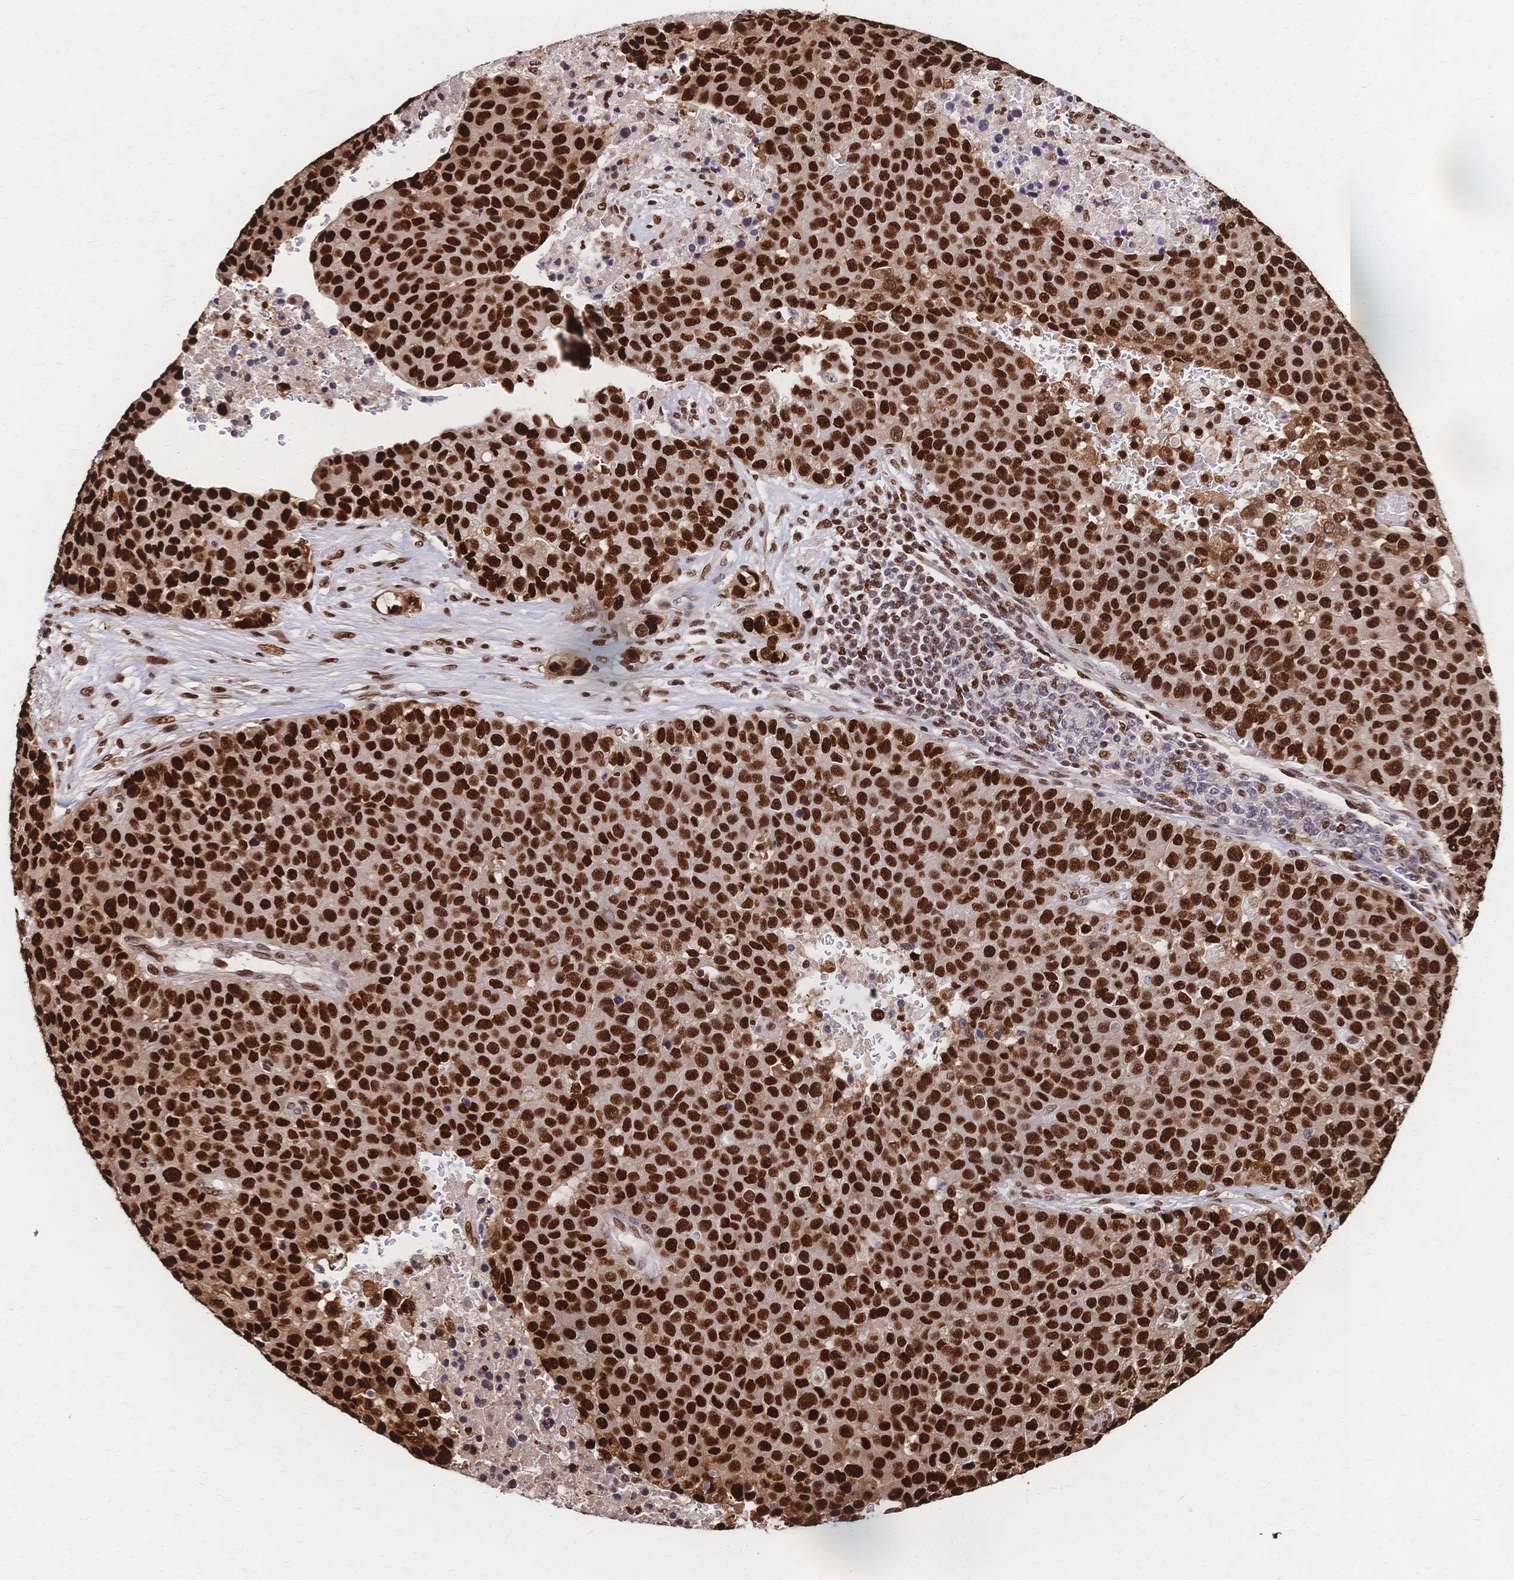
{"staining": {"intensity": "strong", "quantity": ">75%", "location": "nuclear"}, "tissue": "pancreatic cancer", "cell_type": "Tumor cells", "image_type": "cancer", "snomed": [{"axis": "morphology", "description": "Adenocarcinoma, NOS"}, {"axis": "topography", "description": "Pancreas"}], "caption": "Pancreatic cancer stained with a brown dye shows strong nuclear positive positivity in about >75% of tumor cells.", "gene": "HDGF", "patient": {"sex": "female", "age": 61}}